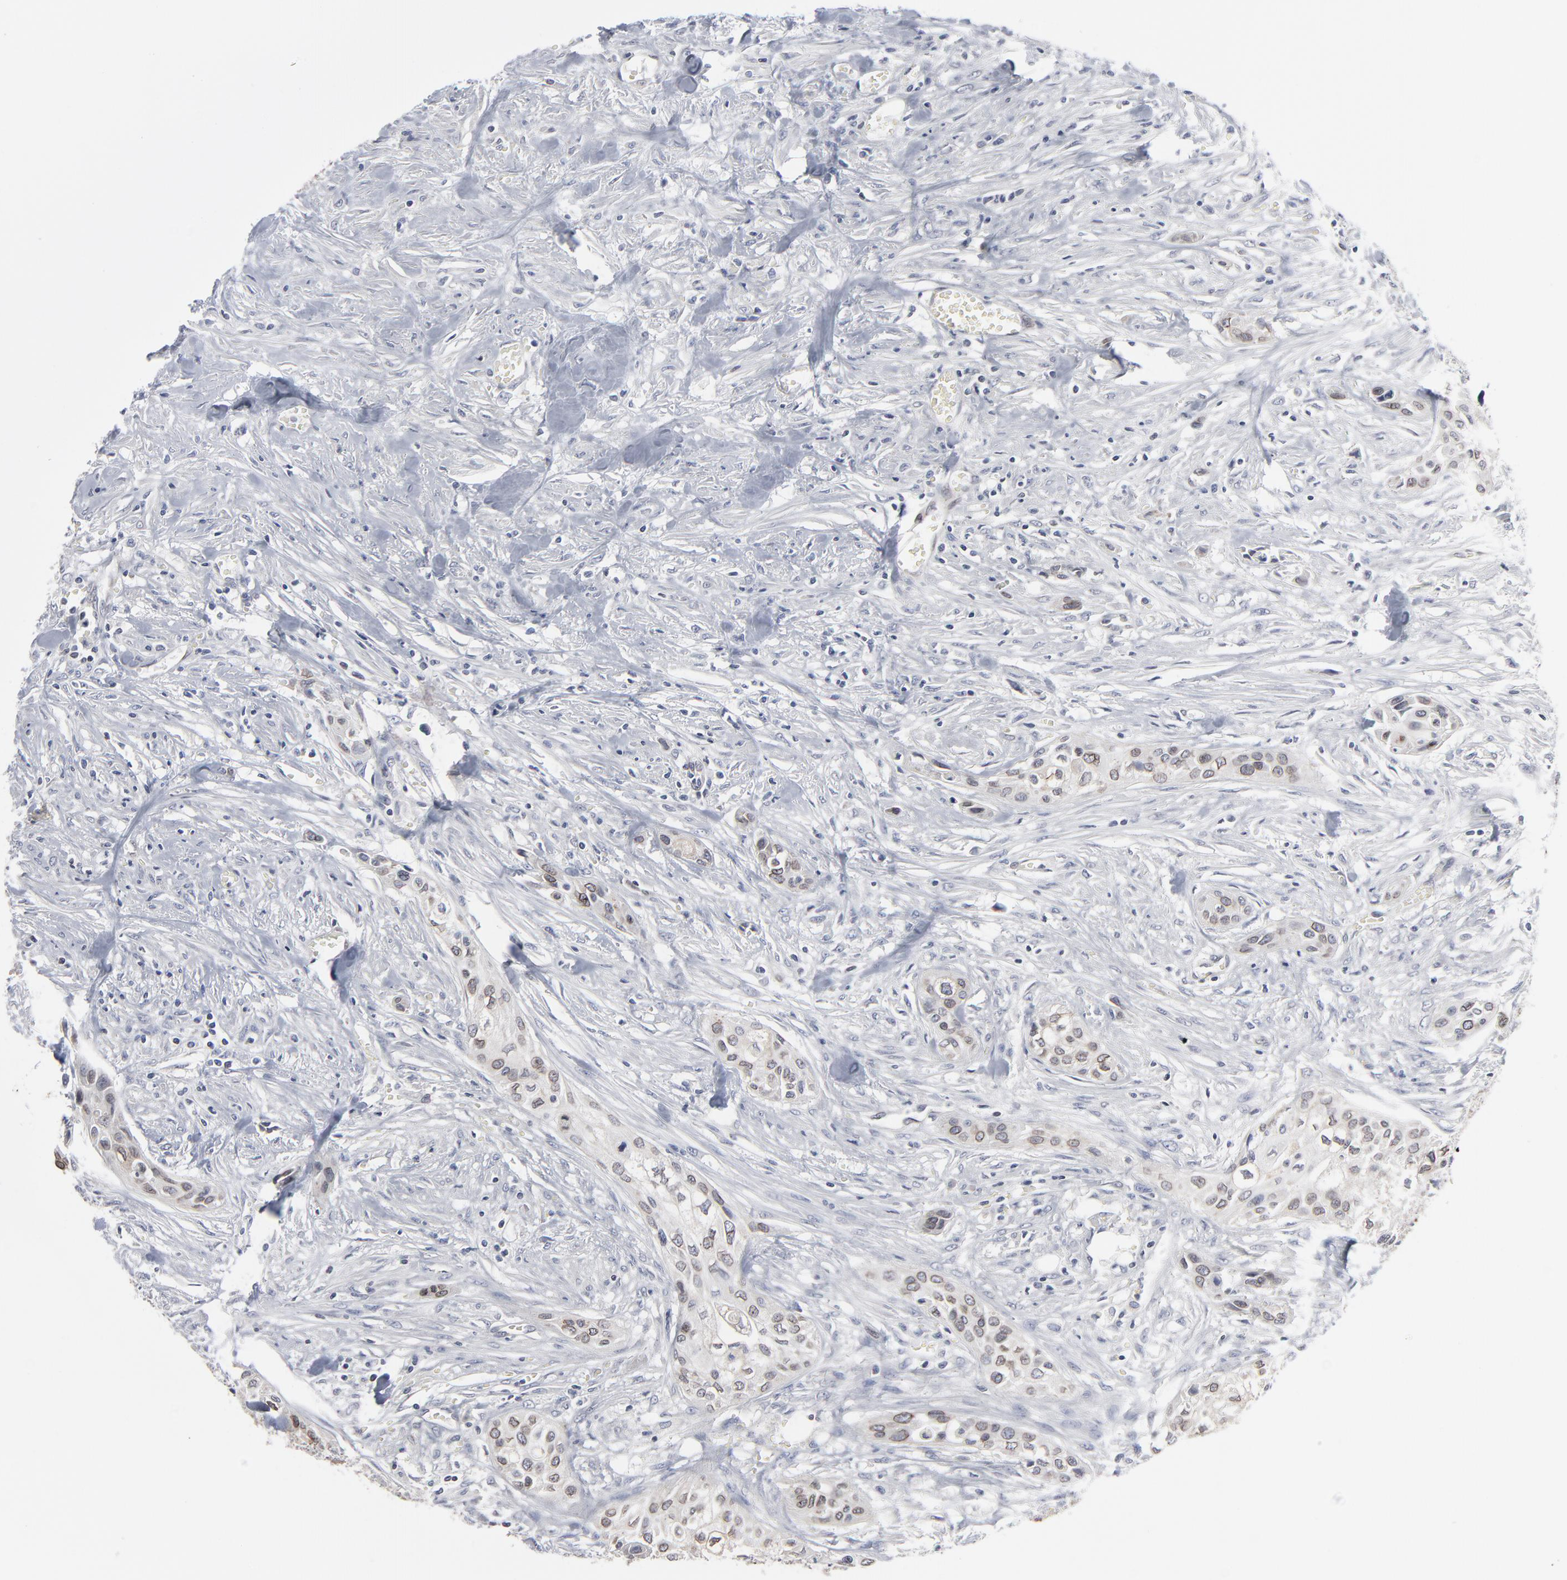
{"staining": {"intensity": "weak", "quantity": ">75%", "location": "cytoplasmic/membranous,nuclear"}, "tissue": "urothelial cancer", "cell_type": "Tumor cells", "image_type": "cancer", "snomed": [{"axis": "morphology", "description": "Urothelial carcinoma, High grade"}, {"axis": "topography", "description": "Urinary bladder"}], "caption": "Weak cytoplasmic/membranous and nuclear expression for a protein is identified in about >75% of tumor cells of urothelial carcinoma (high-grade) using immunohistochemistry (IHC).", "gene": "SYNE2", "patient": {"sex": "male", "age": 74}}